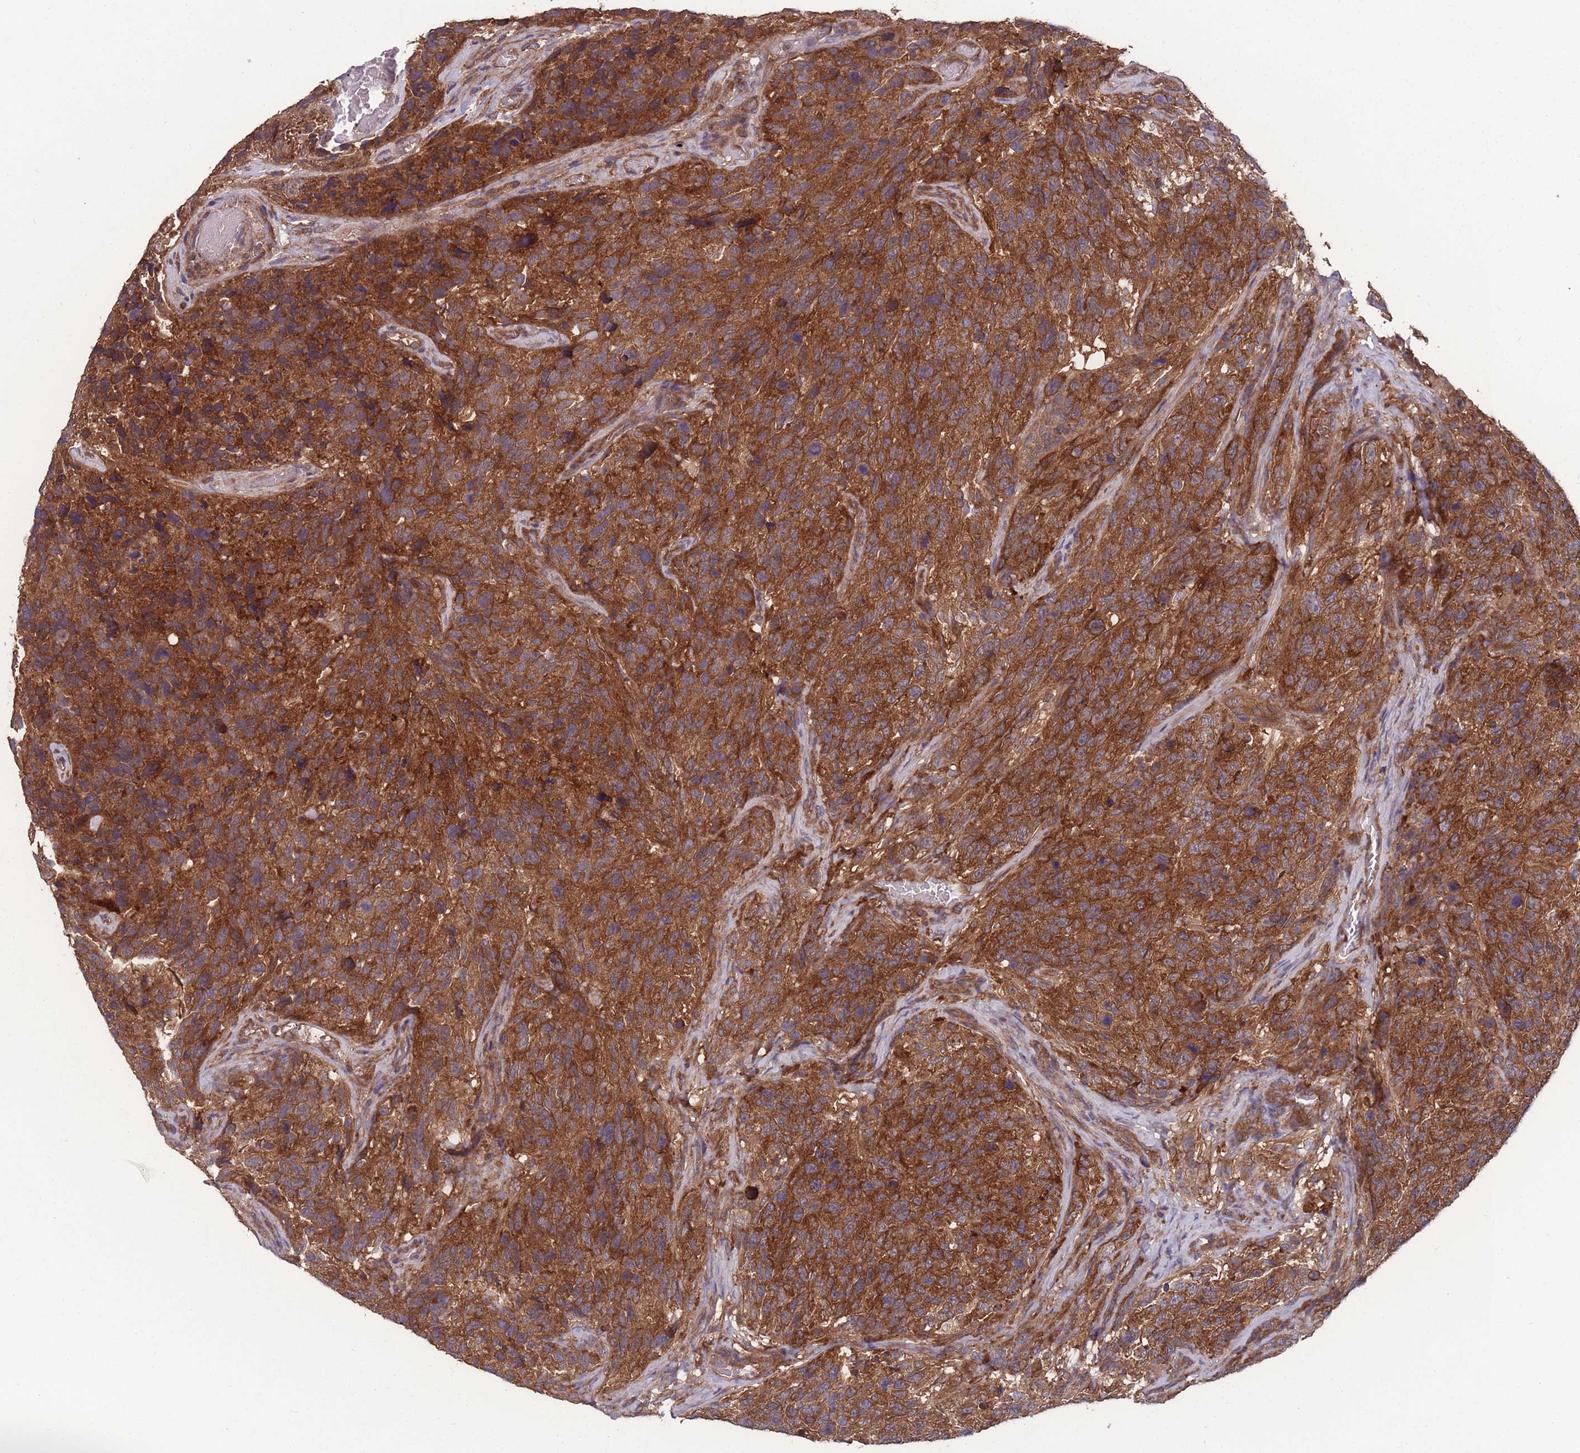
{"staining": {"intensity": "strong", "quantity": ">75%", "location": "cytoplasmic/membranous"}, "tissue": "glioma", "cell_type": "Tumor cells", "image_type": "cancer", "snomed": [{"axis": "morphology", "description": "Glioma, malignant, High grade"}, {"axis": "topography", "description": "Brain"}], "caption": "DAB (3,3'-diaminobenzidine) immunohistochemical staining of glioma displays strong cytoplasmic/membranous protein expression in about >75% of tumor cells.", "gene": "ZPR1", "patient": {"sex": "male", "age": 69}}